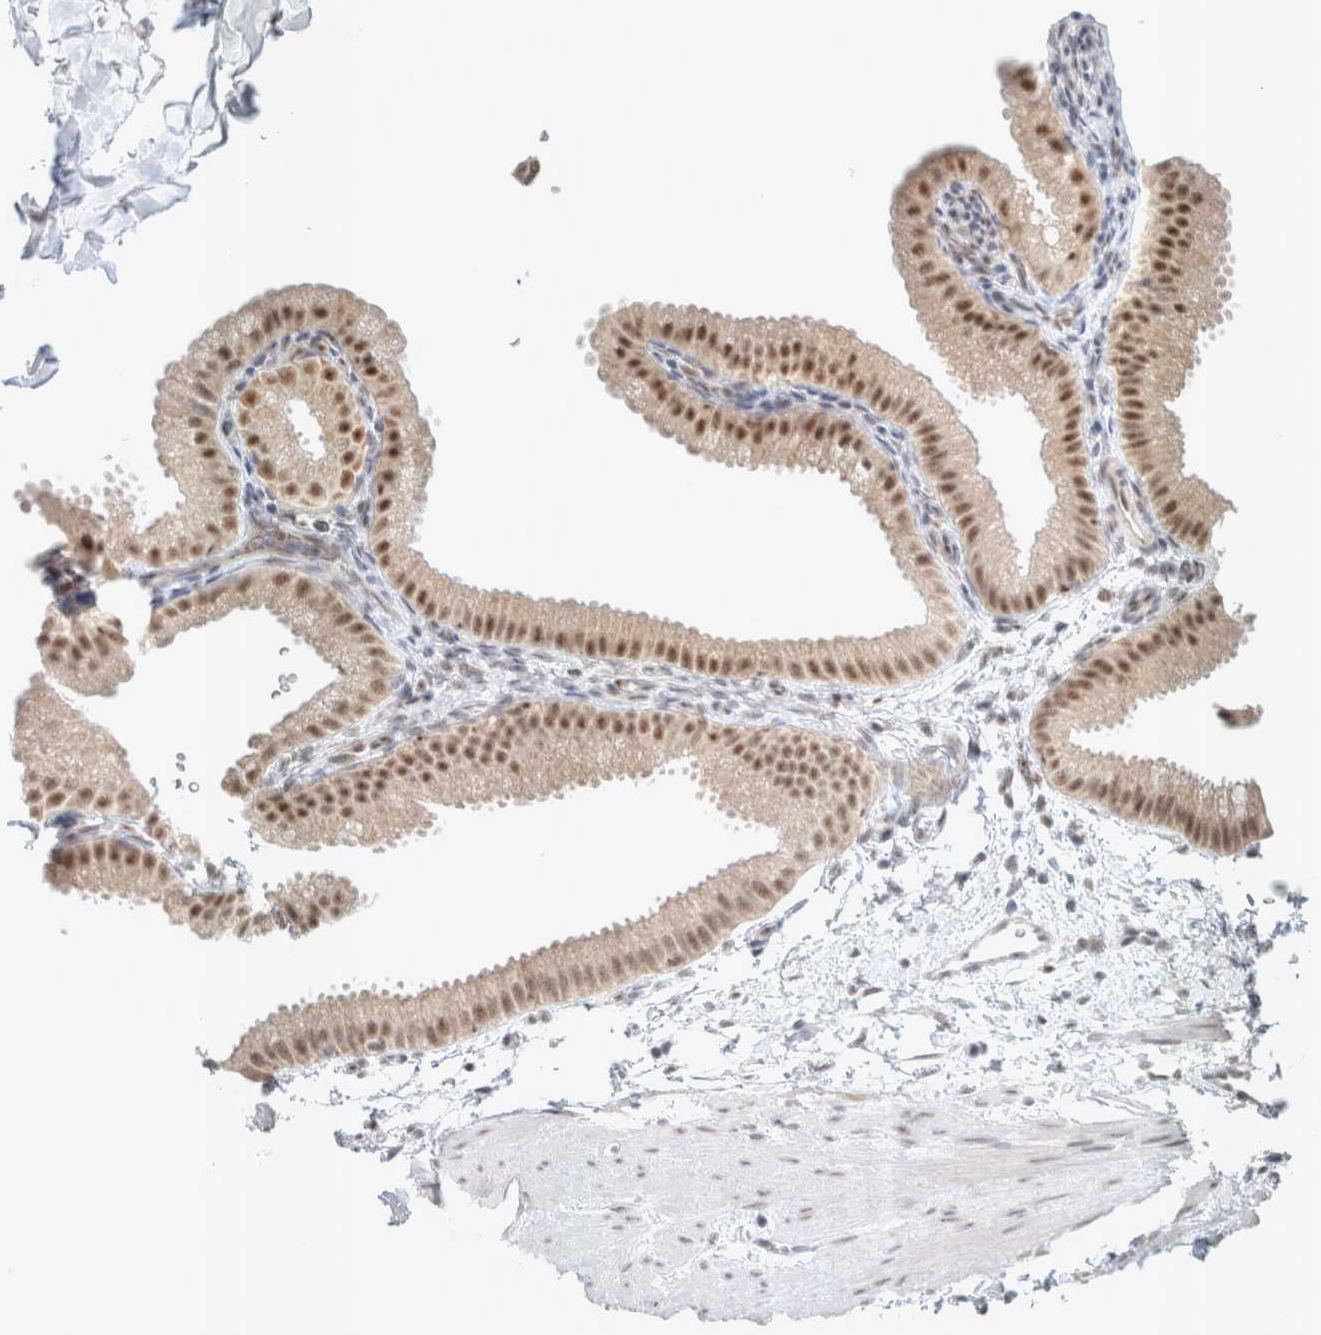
{"staining": {"intensity": "moderate", "quantity": ">75%", "location": "nuclear"}, "tissue": "gallbladder", "cell_type": "Glandular cells", "image_type": "normal", "snomed": [{"axis": "morphology", "description": "Normal tissue, NOS"}, {"axis": "topography", "description": "Gallbladder"}], "caption": "An image showing moderate nuclear expression in approximately >75% of glandular cells in unremarkable gallbladder, as visualized by brown immunohistochemical staining.", "gene": "TRMT12", "patient": {"sex": "female", "age": 64}}